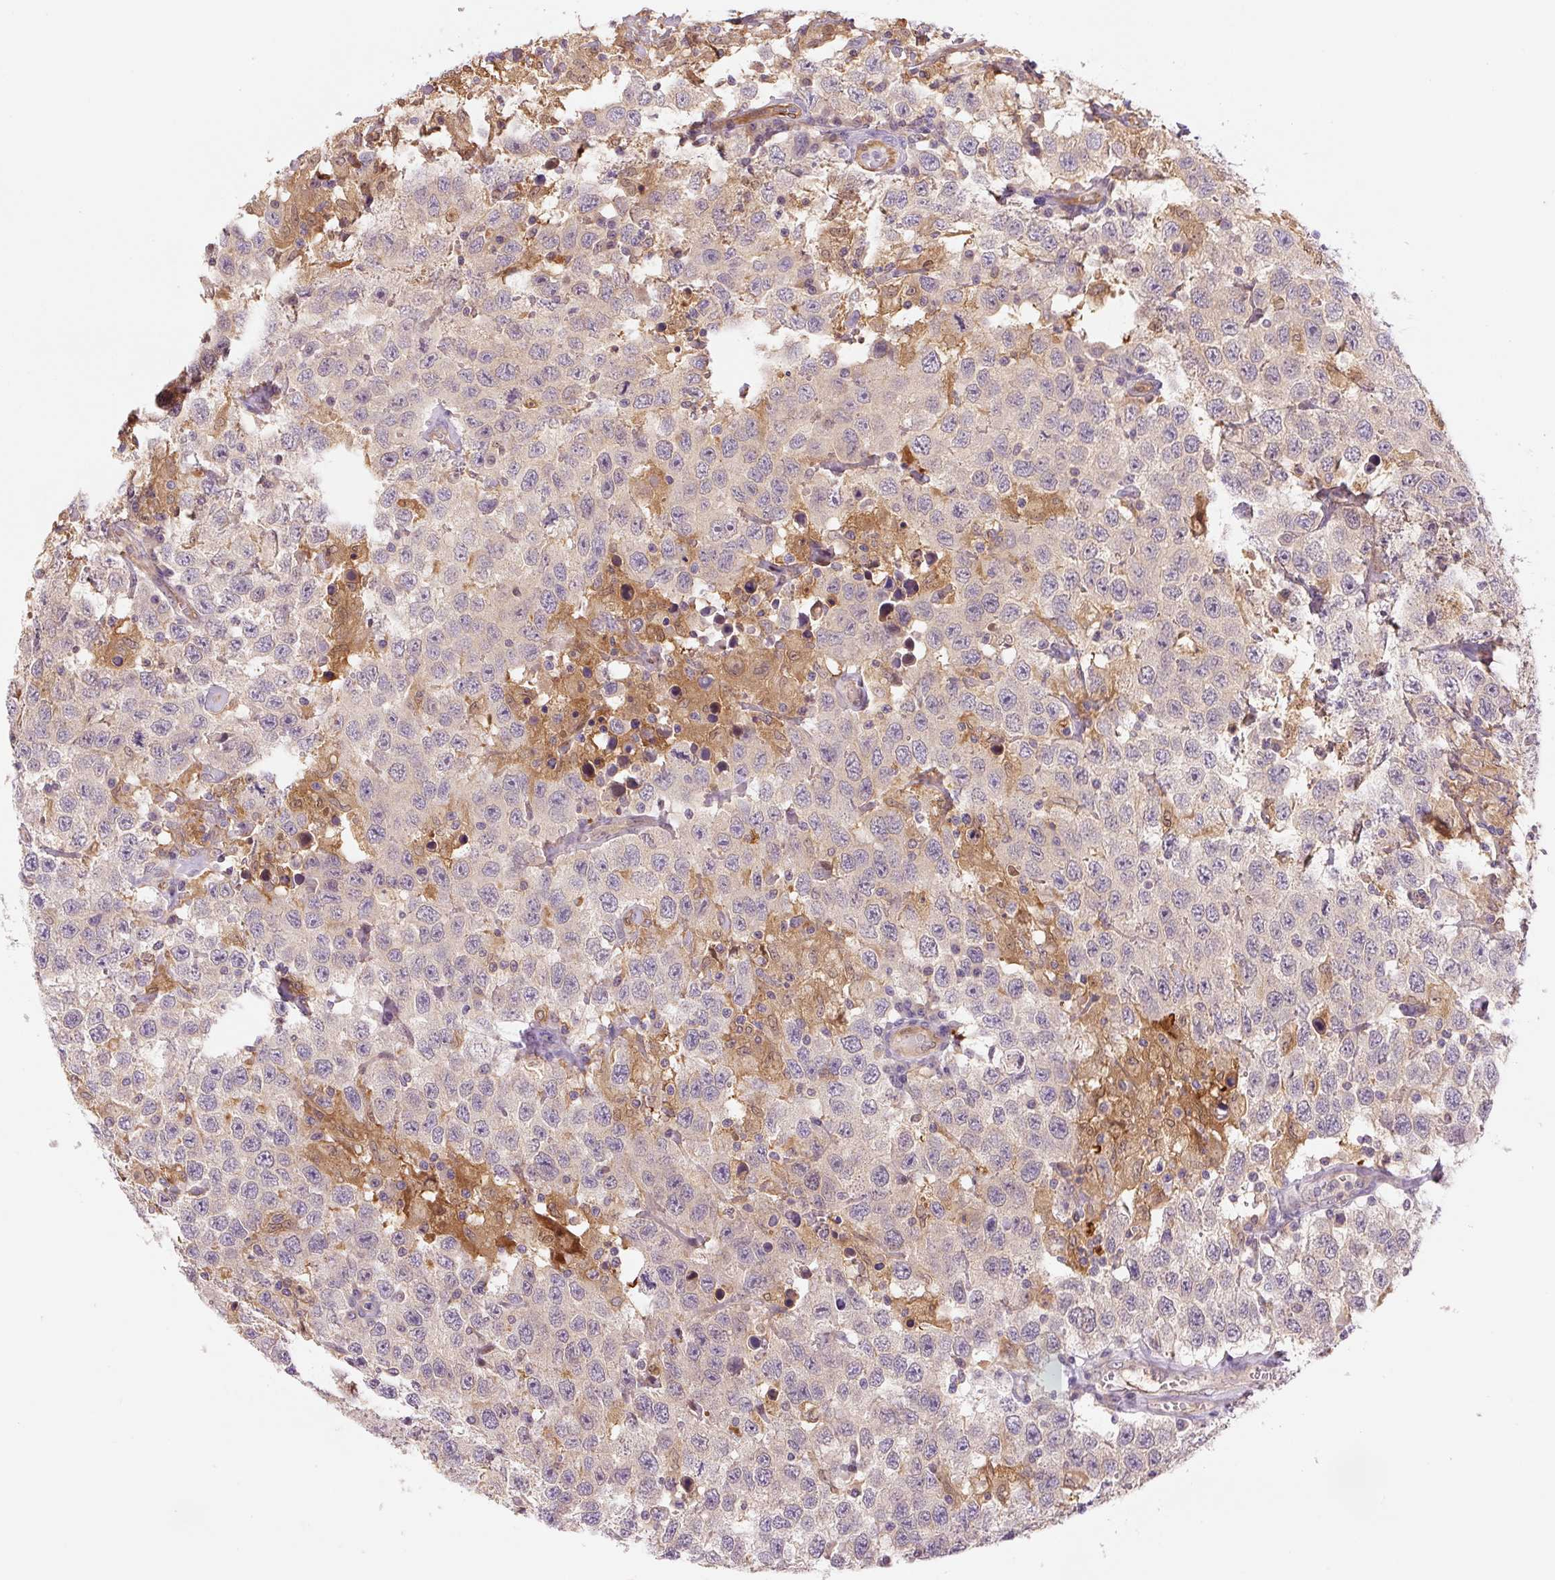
{"staining": {"intensity": "negative", "quantity": "none", "location": "none"}, "tissue": "testis cancer", "cell_type": "Tumor cells", "image_type": "cancer", "snomed": [{"axis": "morphology", "description": "Seminoma, NOS"}, {"axis": "topography", "description": "Testis"}], "caption": "High magnification brightfield microscopy of seminoma (testis) stained with DAB (3,3'-diaminobenzidine) (brown) and counterstained with hematoxylin (blue): tumor cells show no significant expression.", "gene": "SPSB2", "patient": {"sex": "male", "age": 41}}